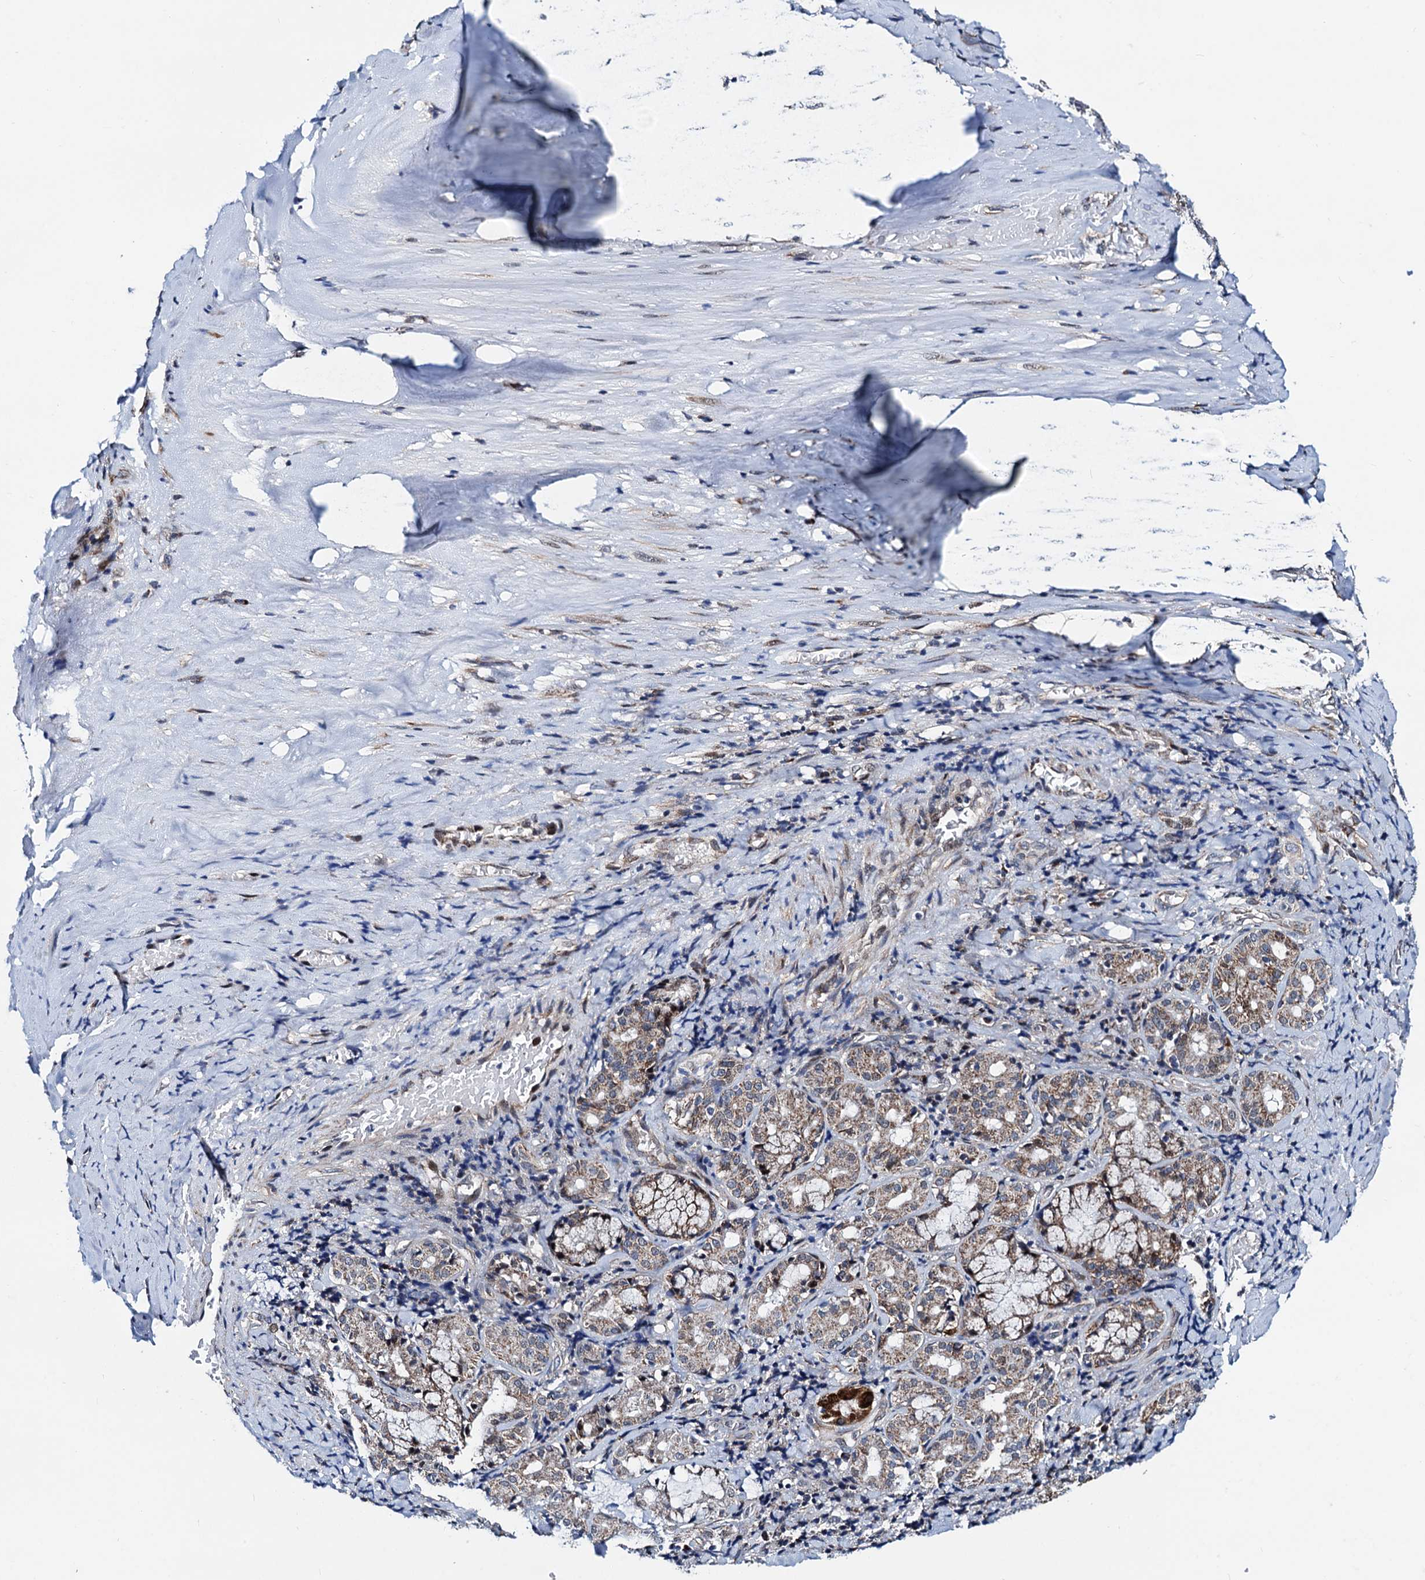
{"staining": {"intensity": "negative", "quantity": "none", "location": "none"}, "tissue": "adipose tissue", "cell_type": "Adipocytes", "image_type": "normal", "snomed": [{"axis": "morphology", "description": "Normal tissue, NOS"}, {"axis": "morphology", "description": "Basal cell carcinoma"}, {"axis": "topography", "description": "Cartilage tissue"}, {"axis": "topography", "description": "Nasopharynx"}, {"axis": "topography", "description": "Oral tissue"}], "caption": "This is an IHC photomicrograph of unremarkable human adipose tissue. There is no expression in adipocytes.", "gene": "COA4", "patient": {"sex": "female", "age": 77}}